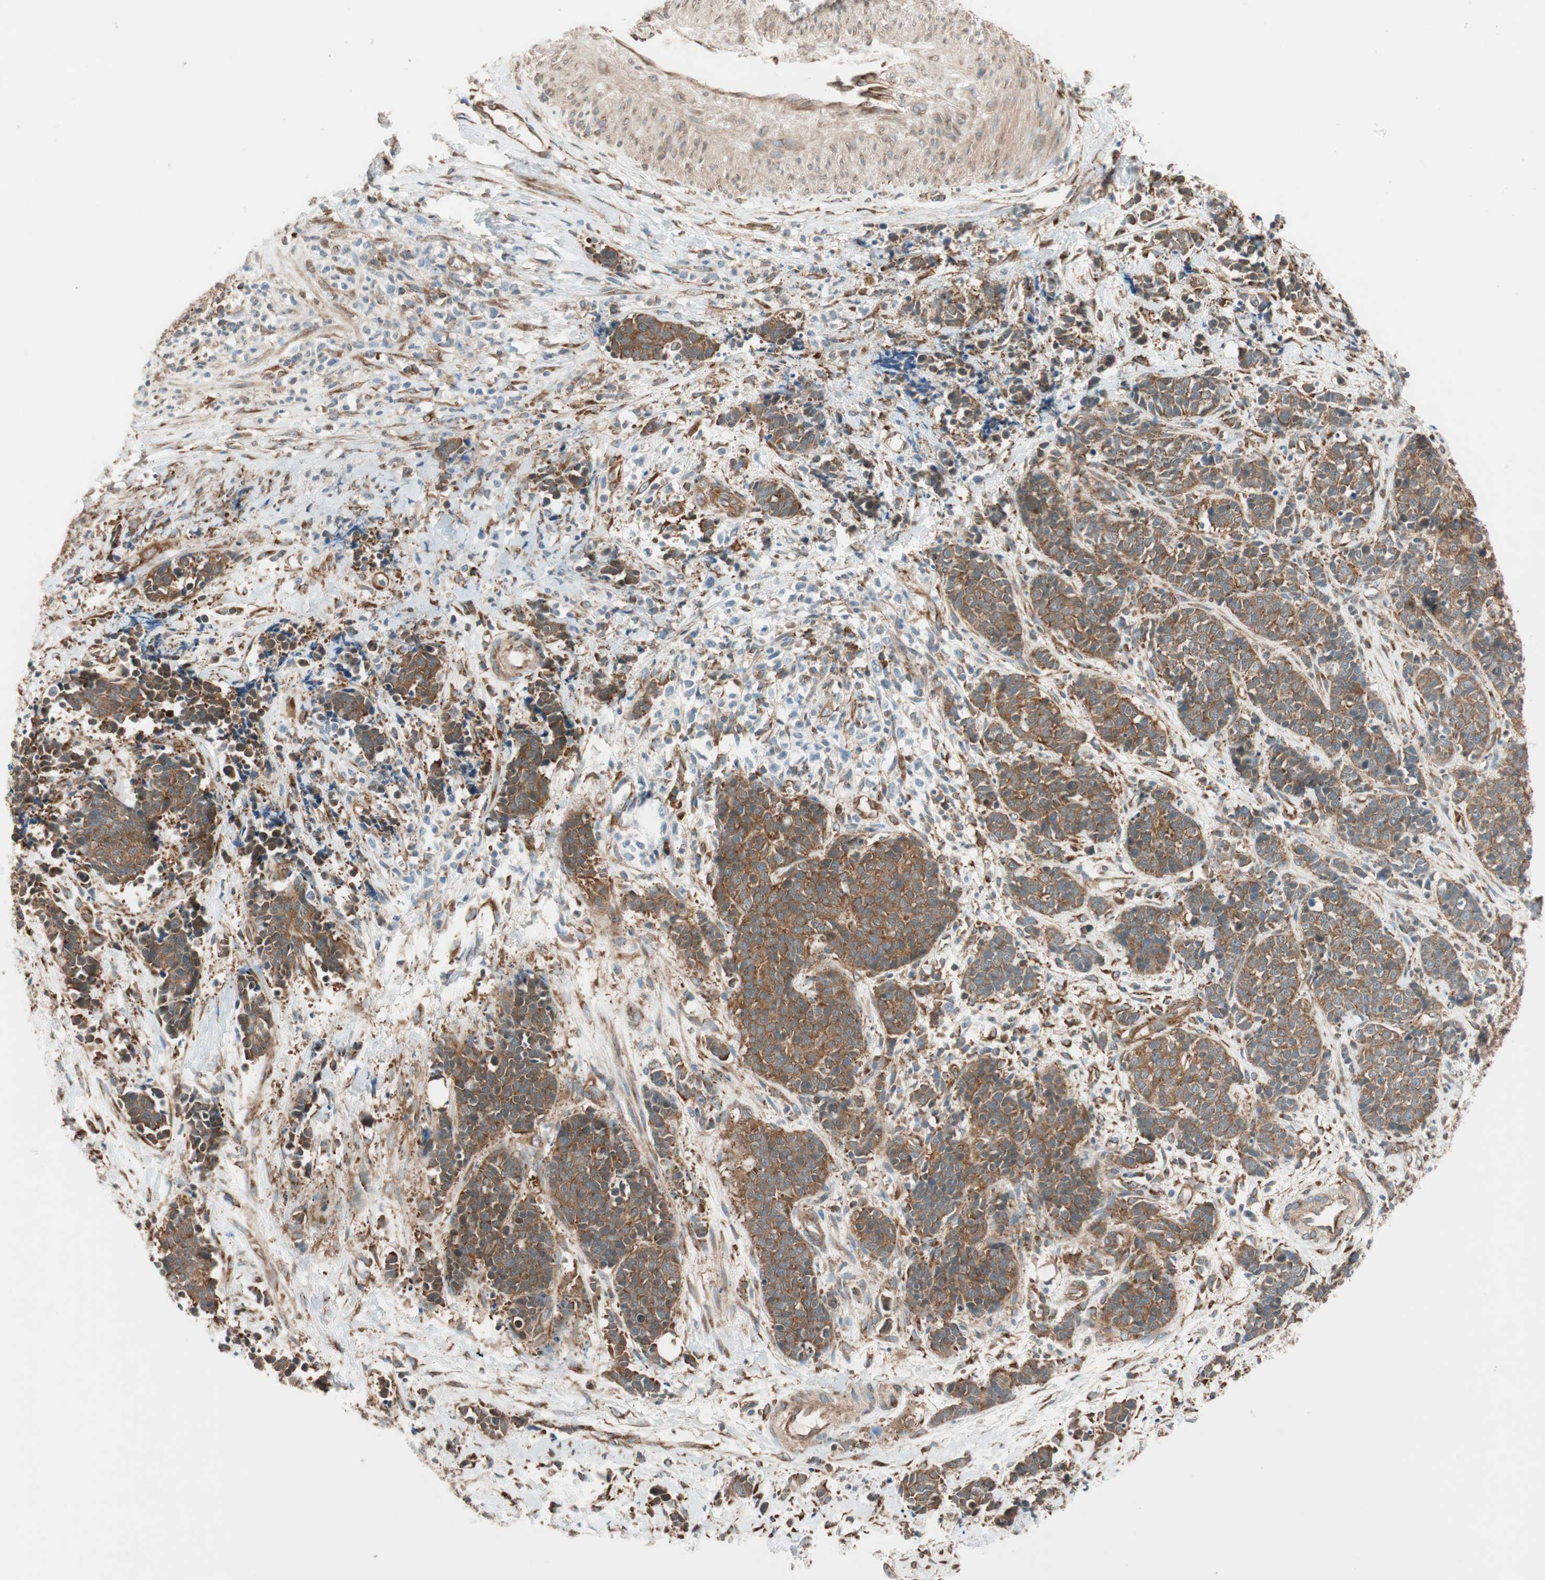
{"staining": {"intensity": "strong", "quantity": ">75%", "location": "cytoplasmic/membranous"}, "tissue": "cervical cancer", "cell_type": "Tumor cells", "image_type": "cancer", "snomed": [{"axis": "morphology", "description": "Squamous cell carcinoma, NOS"}, {"axis": "topography", "description": "Cervix"}], "caption": "About >75% of tumor cells in squamous cell carcinoma (cervical) reveal strong cytoplasmic/membranous protein expression as visualized by brown immunohistochemical staining.", "gene": "WASL", "patient": {"sex": "female", "age": 35}}